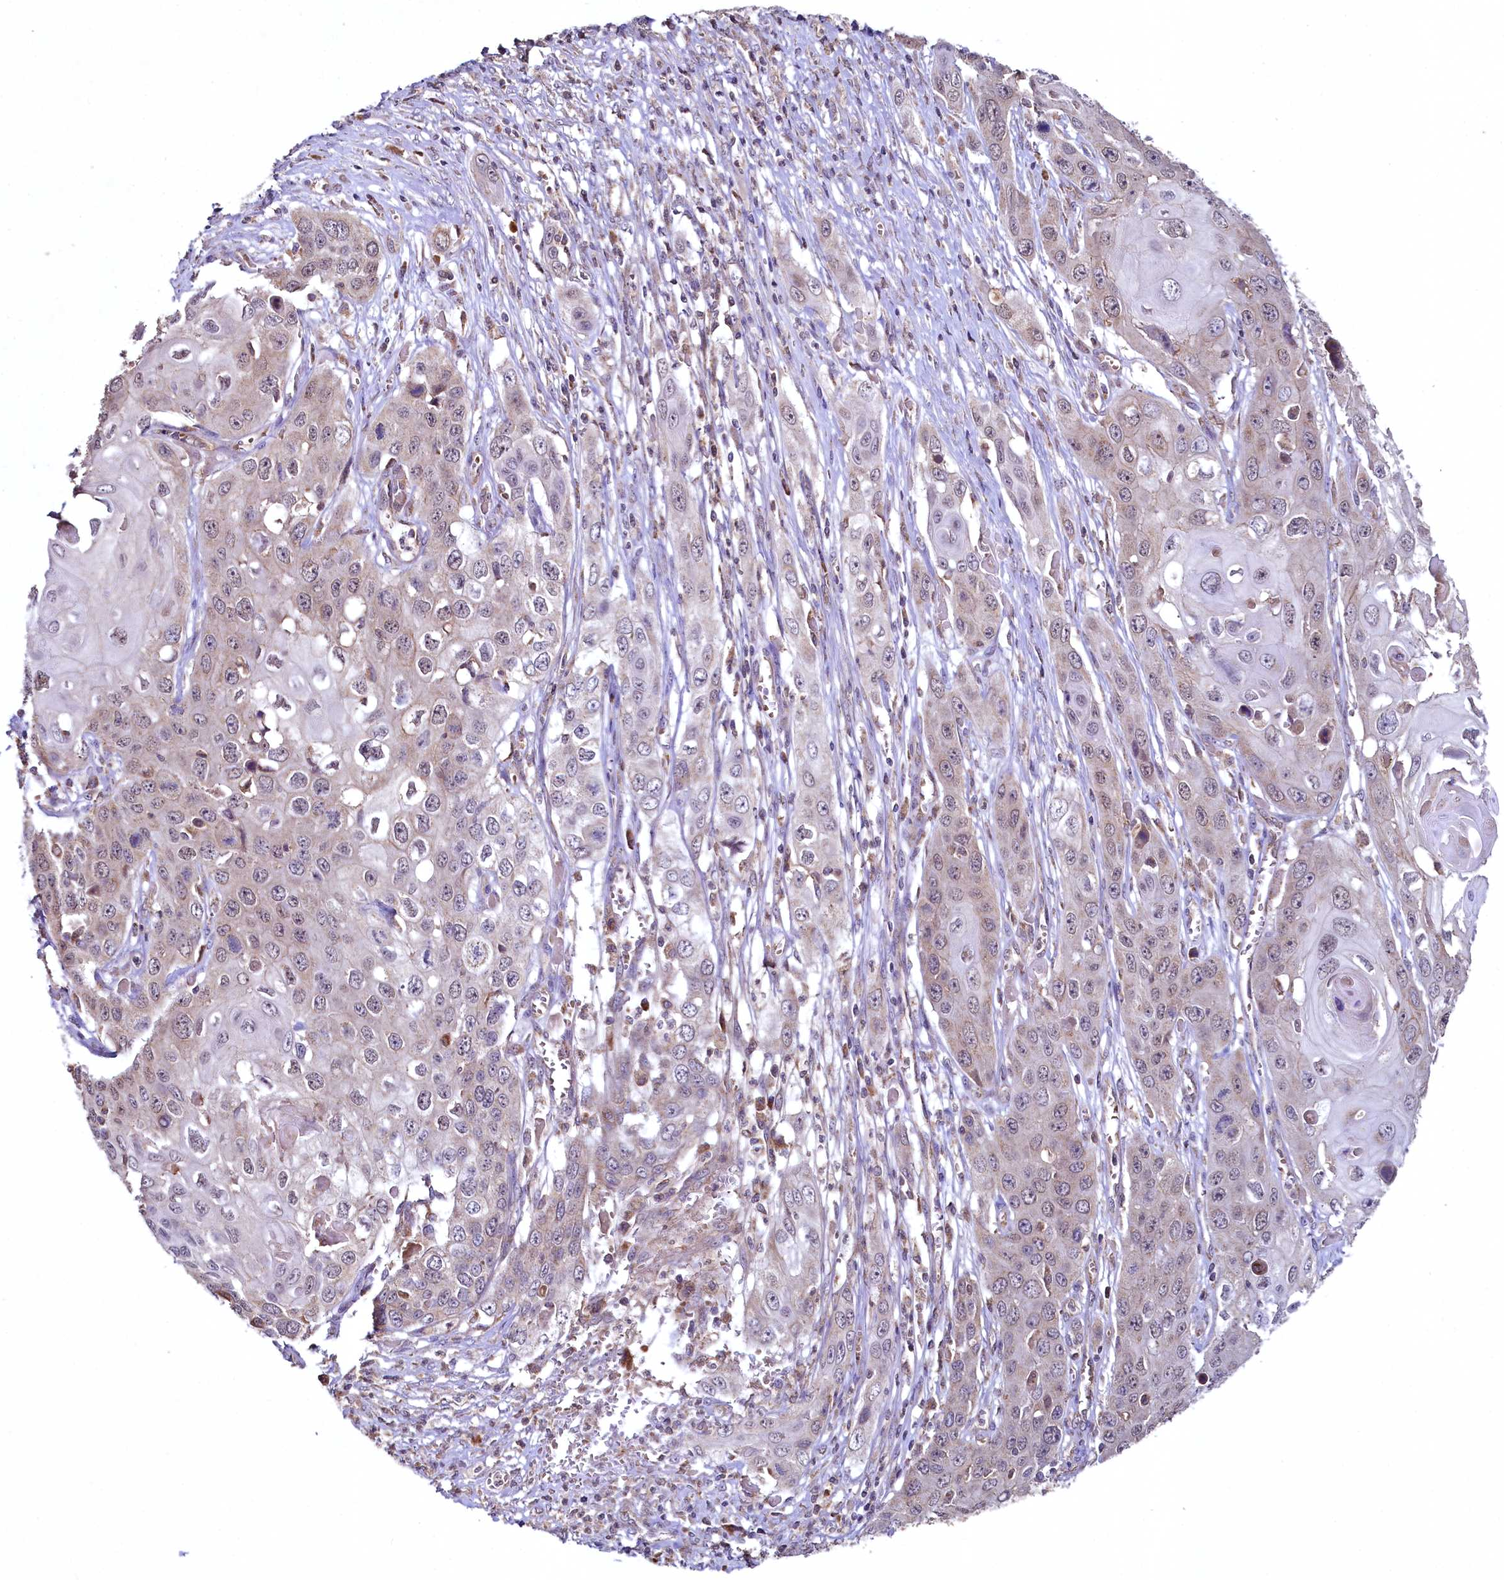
{"staining": {"intensity": "weak", "quantity": "<25%", "location": "cytoplasmic/membranous"}, "tissue": "skin cancer", "cell_type": "Tumor cells", "image_type": "cancer", "snomed": [{"axis": "morphology", "description": "Squamous cell carcinoma, NOS"}, {"axis": "topography", "description": "Skin"}], "caption": "This photomicrograph is of skin cancer (squamous cell carcinoma) stained with immunohistochemistry to label a protein in brown with the nuclei are counter-stained blue. There is no positivity in tumor cells.", "gene": "METTL4", "patient": {"sex": "male", "age": 55}}